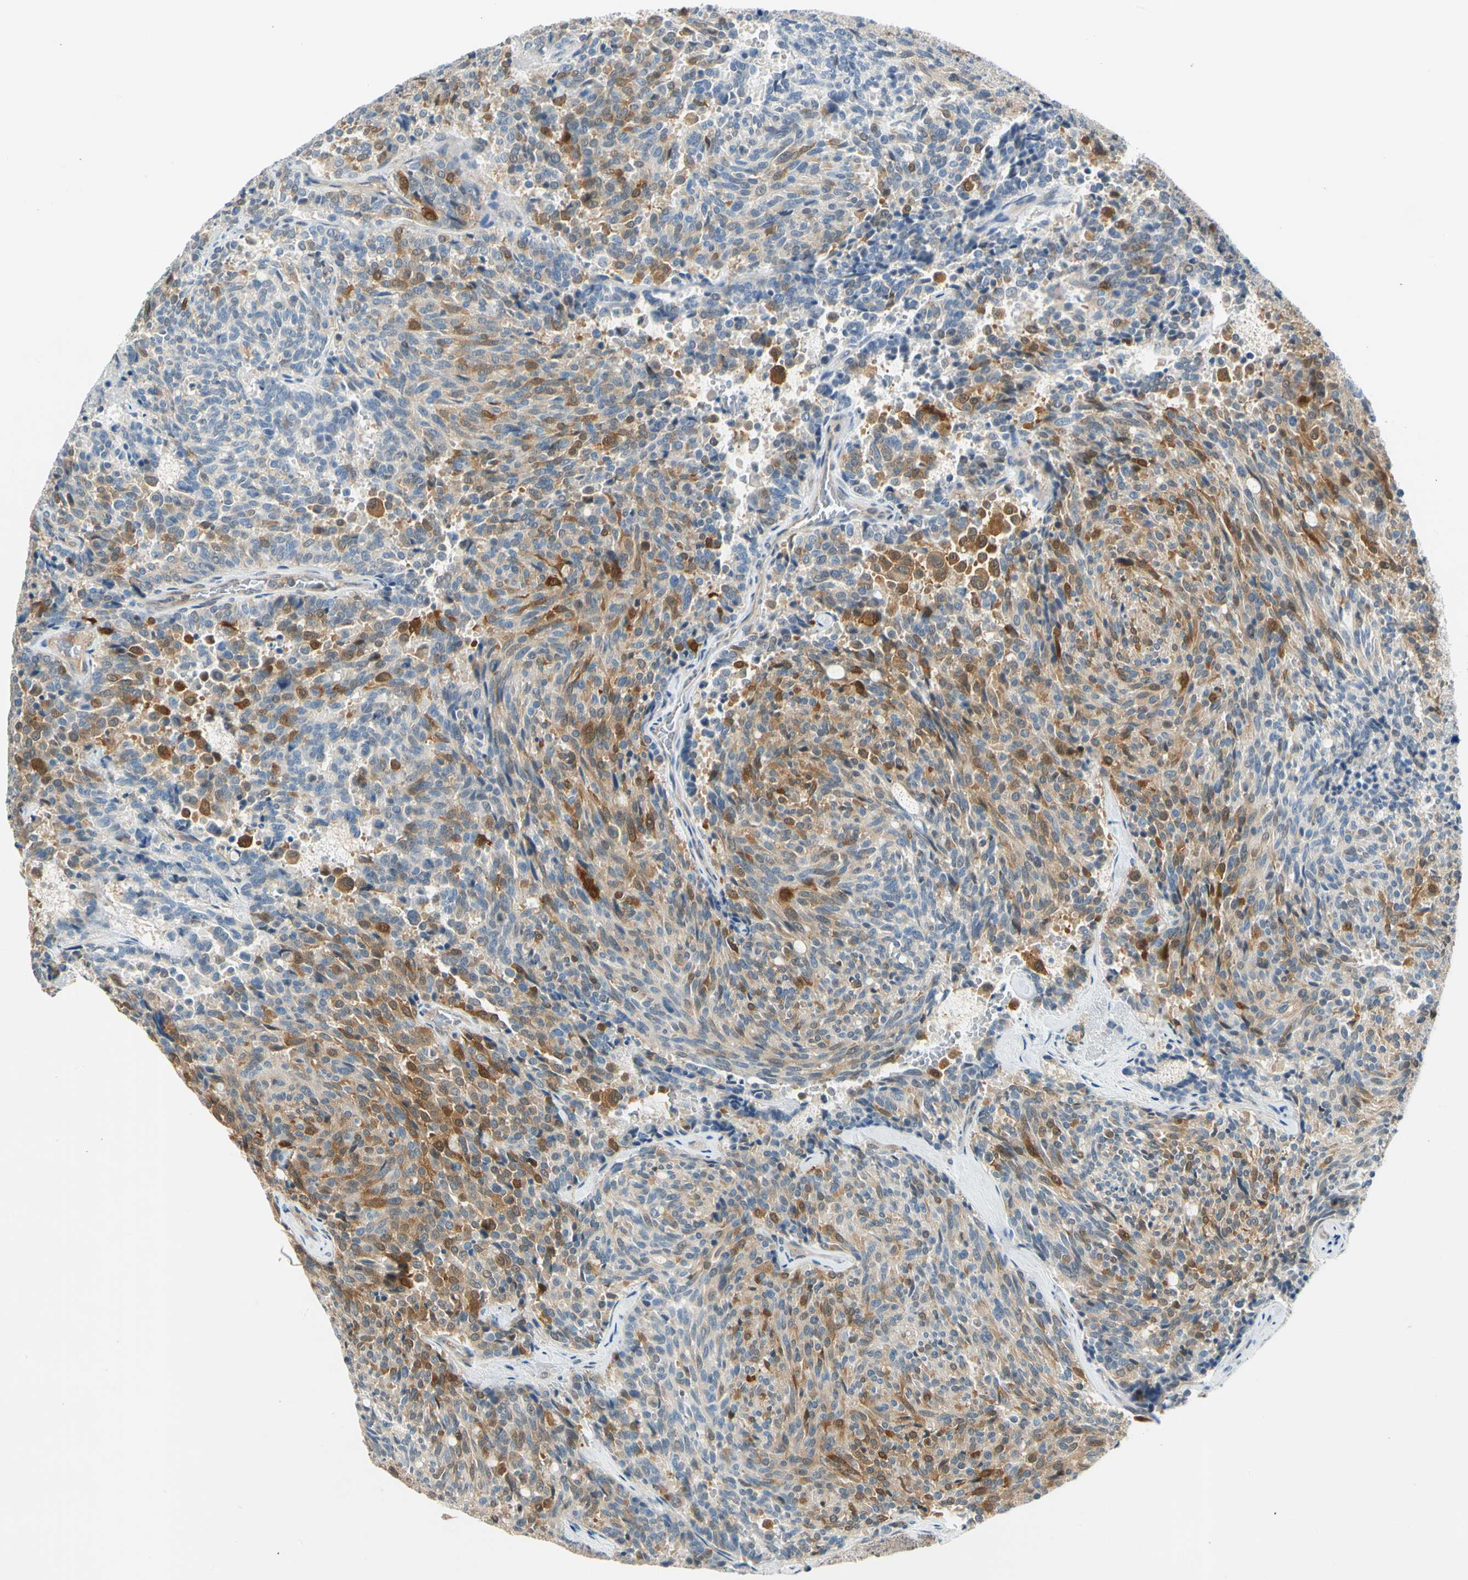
{"staining": {"intensity": "moderate", "quantity": "25%-75%", "location": "cytoplasmic/membranous"}, "tissue": "carcinoid", "cell_type": "Tumor cells", "image_type": "cancer", "snomed": [{"axis": "morphology", "description": "Carcinoid, malignant, NOS"}, {"axis": "topography", "description": "Pancreas"}], "caption": "The histopathology image displays immunohistochemical staining of carcinoid (malignant). There is moderate cytoplasmic/membranous staining is appreciated in about 25%-75% of tumor cells.", "gene": "WIPI1", "patient": {"sex": "female", "age": 54}}